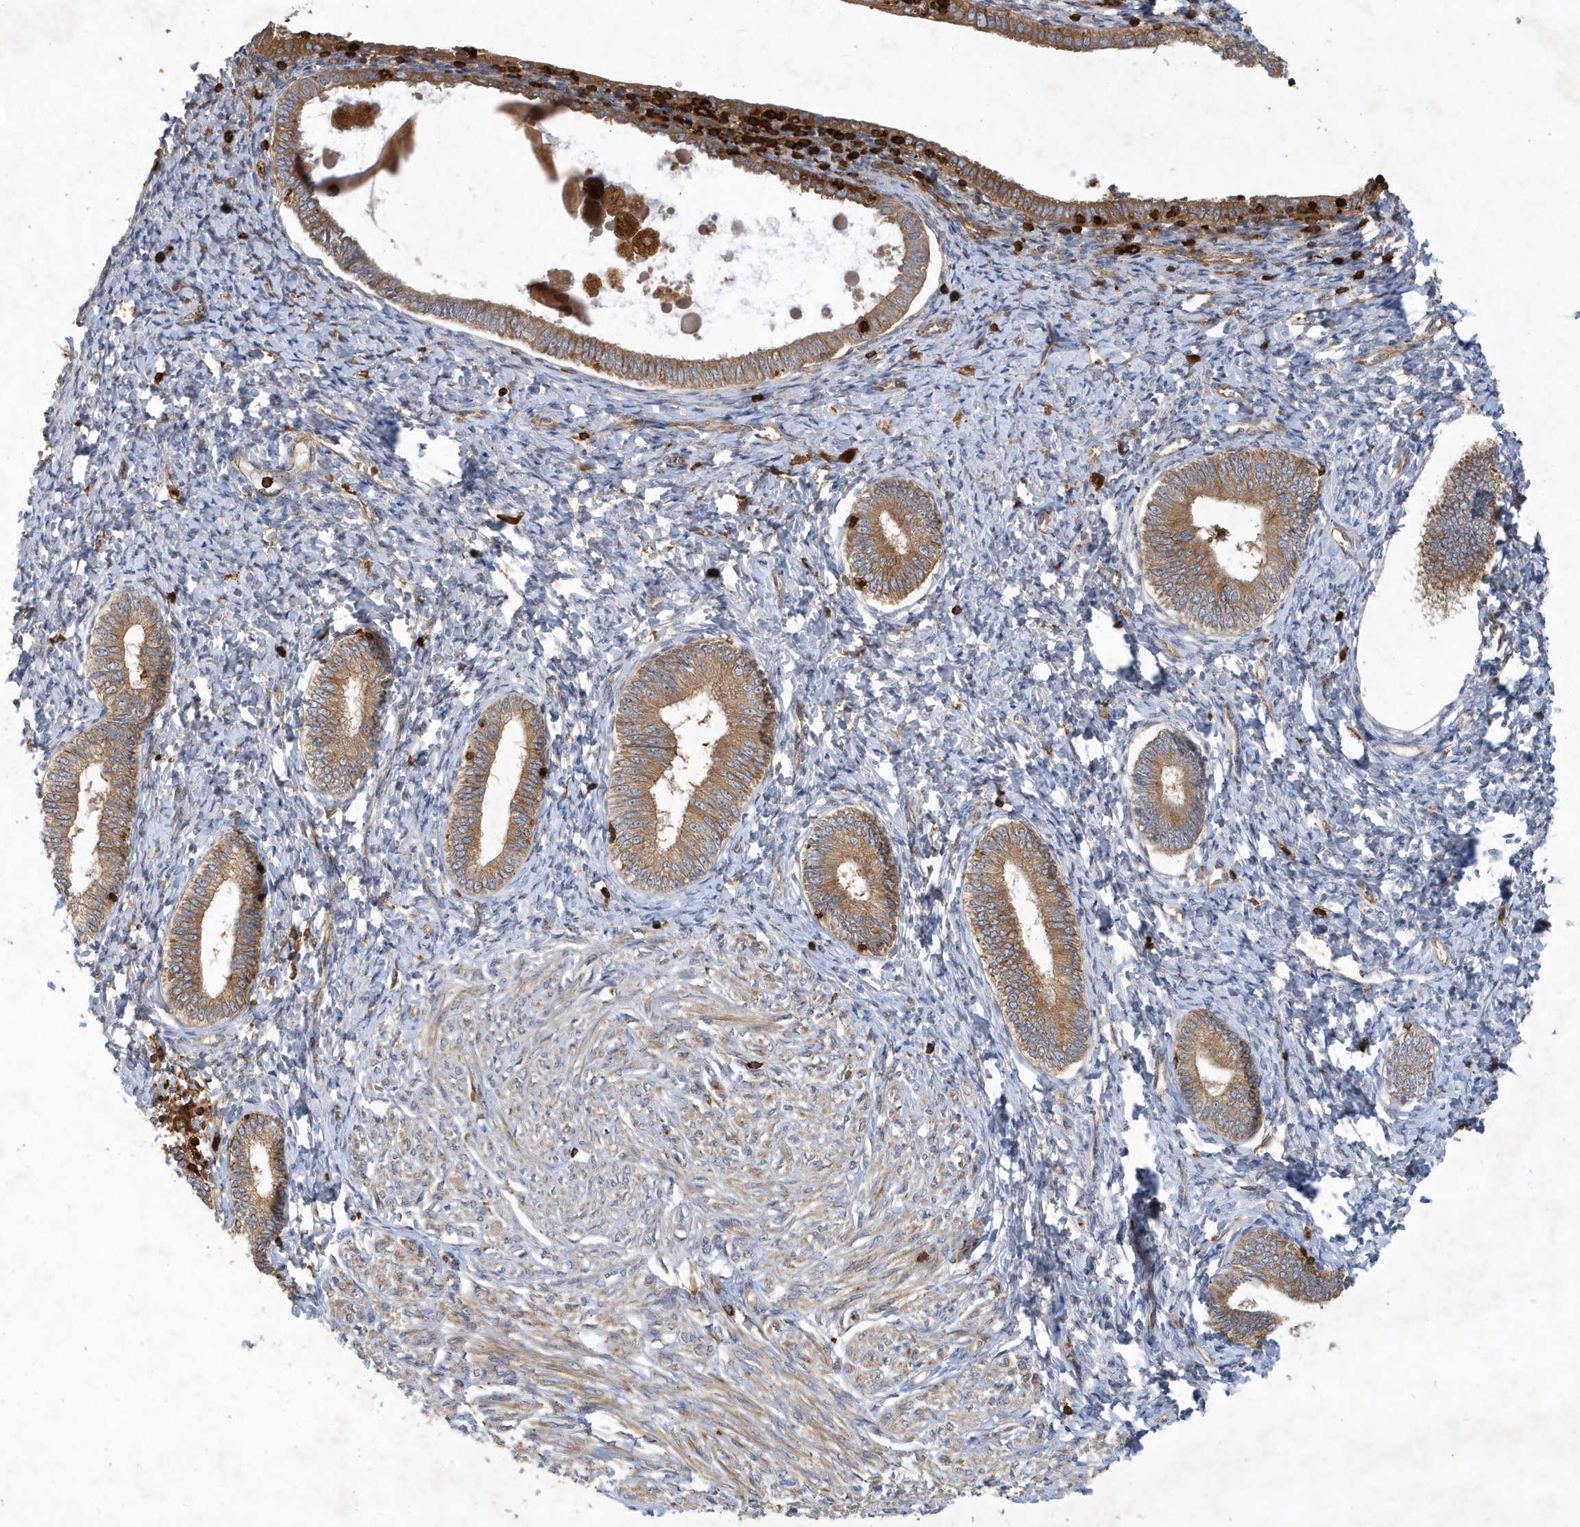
{"staining": {"intensity": "moderate", "quantity": "<25%", "location": "cytoplasmic/membranous"}, "tissue": "endometrium", "cell_type": "Cells in endometrial stroma", "image_type": "normal", "snomed": [{"axis": "morphology", "description": "Normal tissue, NOS"}, {"axis": "topography", "description": "Endometrium"}], "caption": "Brown immunohistochemical staining in unremarkable human endometrium displays moderate cytoplasmic/membranous positivity in about <25% of cells in endometrial stroma.", "gene": "LAPTM4A", "patient": {"sex": "female", "age": 72}}